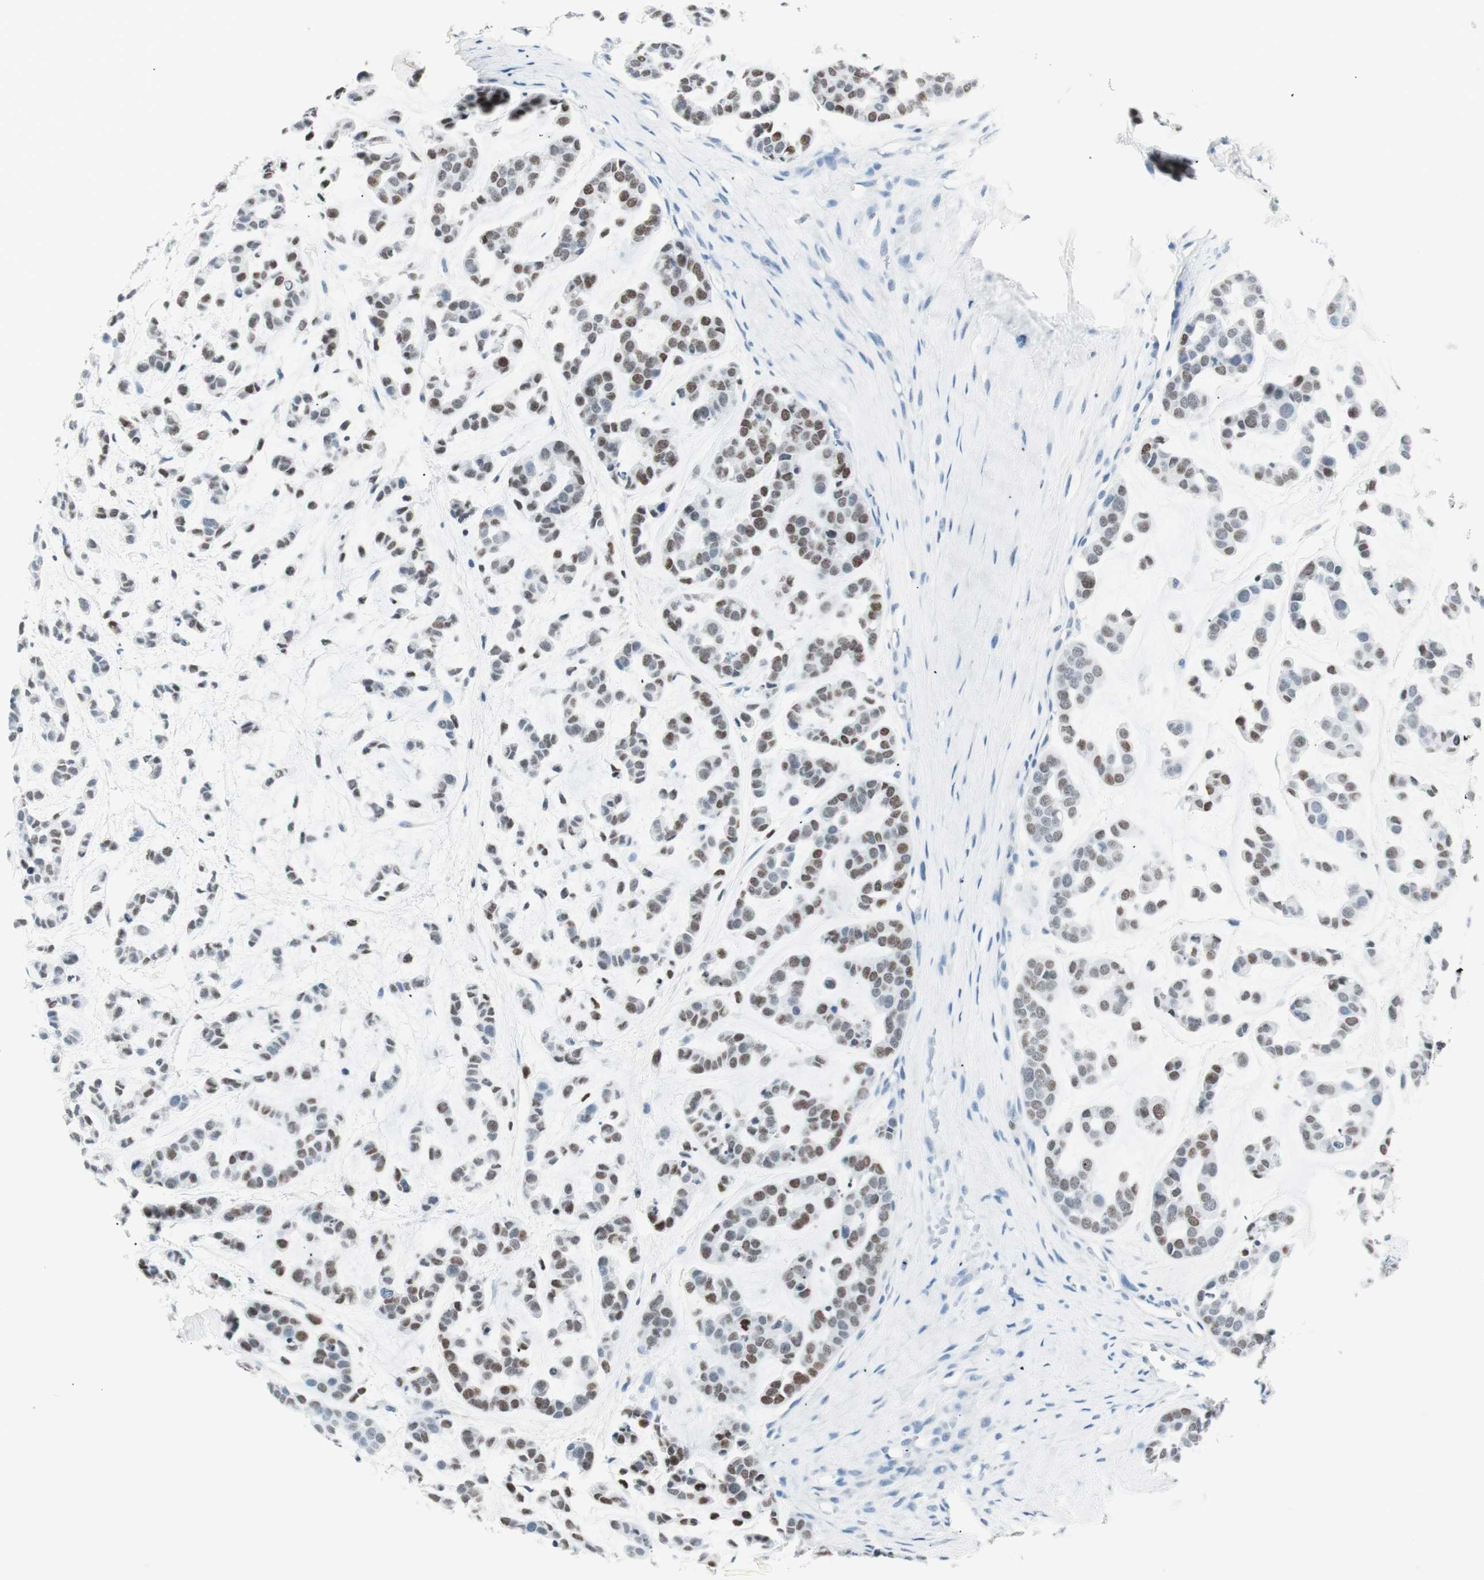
{"staining": {"intensity": "weak", "quantity": "25%-75%", "location": "nuclear"}, "tissue": "head and neck cancer", "cell_type": "Tumor cells", "image_type": "cancer", "snomed": [{"axis": "morphology", "description": "Adenocarcinoma, NOS"}, {"axis": "morphology", "description": "Adenoma, NOS"}, {"axis": "topography", "description": "Head-Neck"}], "caption": "Immunohistochemical staining of human head and neck adenocarcinoma displays low levels of weak nuclear expression in approximately 25%-75% of tumor cells. The staining is performed using DAB (3,3'-diaminobenzidine) brown chromogen to label protein expression. The nuclei are counter-stained blue using hematoxylin.", "gene": "HOXB13", "patient": {"sex": "female", "age": 55}}